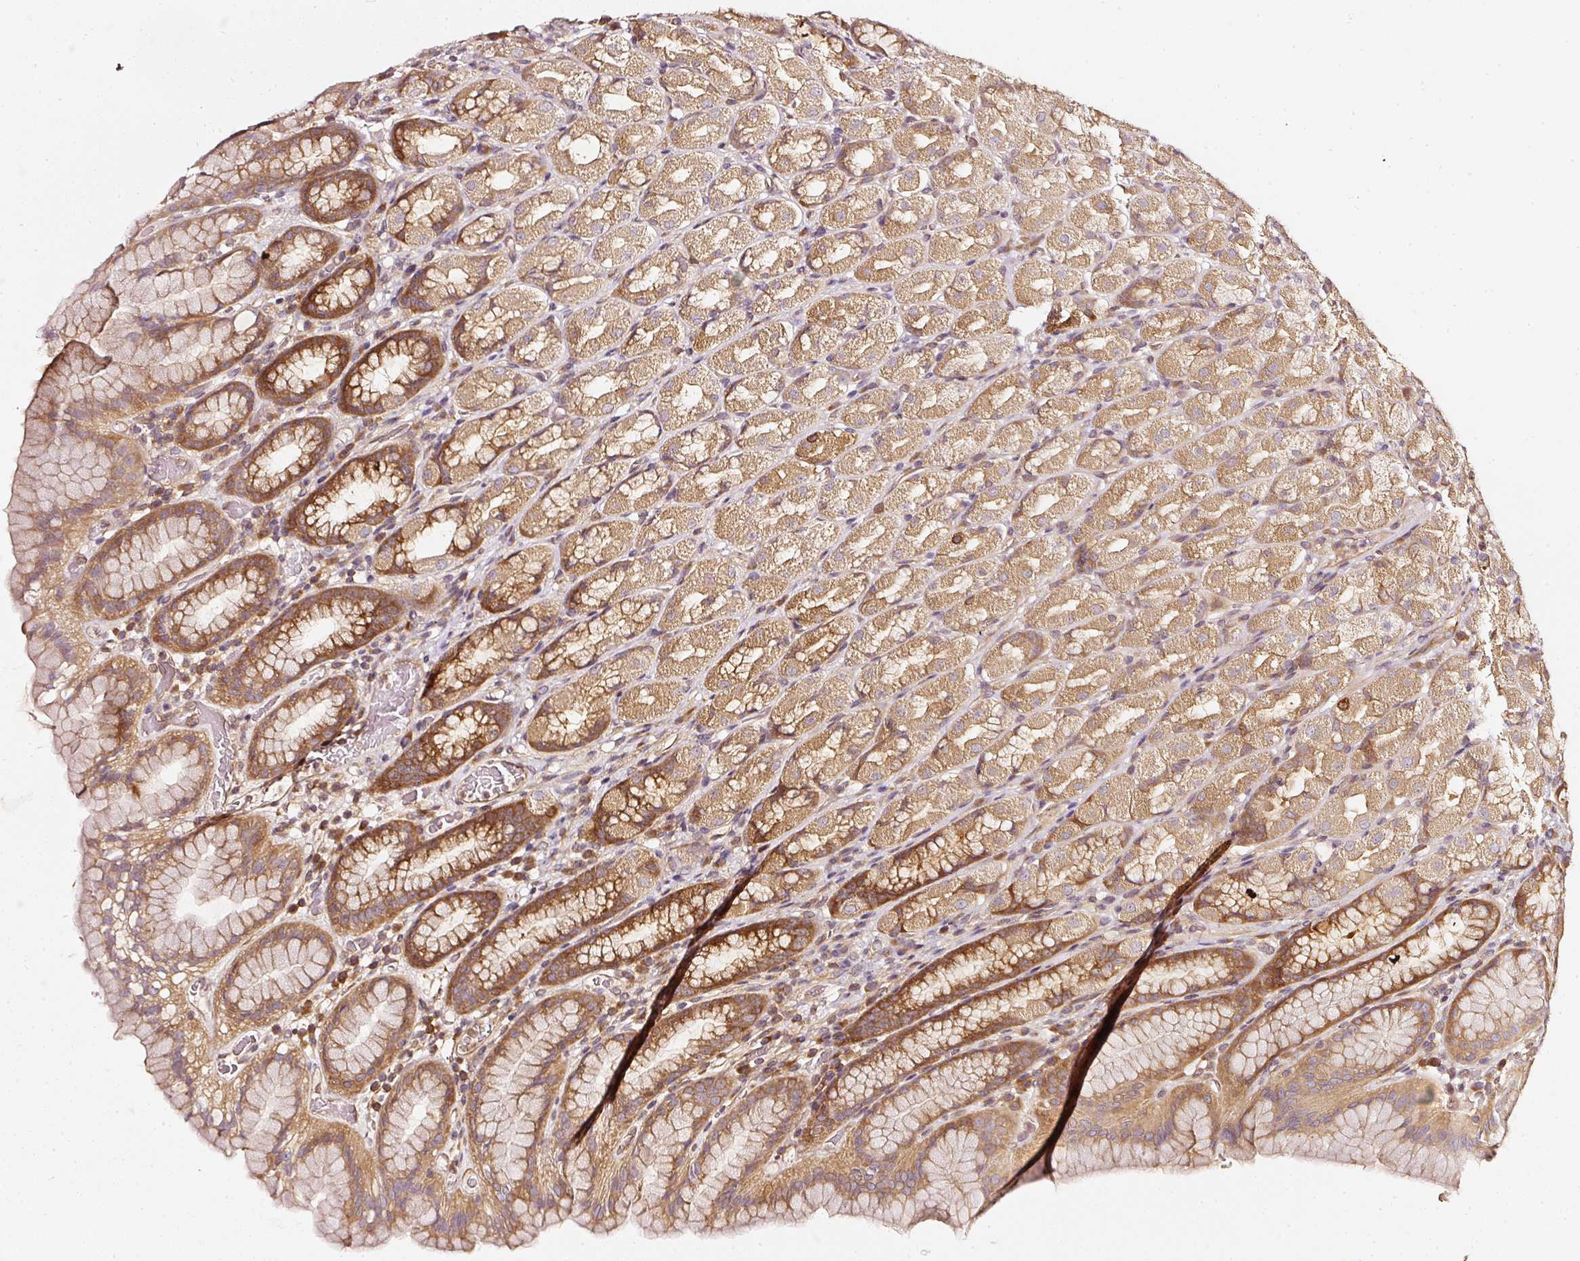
{"staining": {"intensity": "moderate", "quantity": ">75%", "location": "cytoplasmic/membranous"}, "tissue": "stomach", "cell_type": "Glandular cells", "image_type": "normal", "snomed": [{"axis": "morphology", "description": "Normal tissue, NOS"}, {"axis": "topography", "description": "Stomach, upper"}, {"axis": "topography", "description": "Stomach"}], "caption": "Immunohistochemical staining of benign stomach demonstrates moderate cytoplasmic/membranous protein positivity in about >75% of glandular cells. The staining was performed using DAB, with brown indicating positive protein expression. Nuclei are stained blue with hematoxylin.", "gene": "ASMTL", "patient": {"sex": "male", "age": 68}}